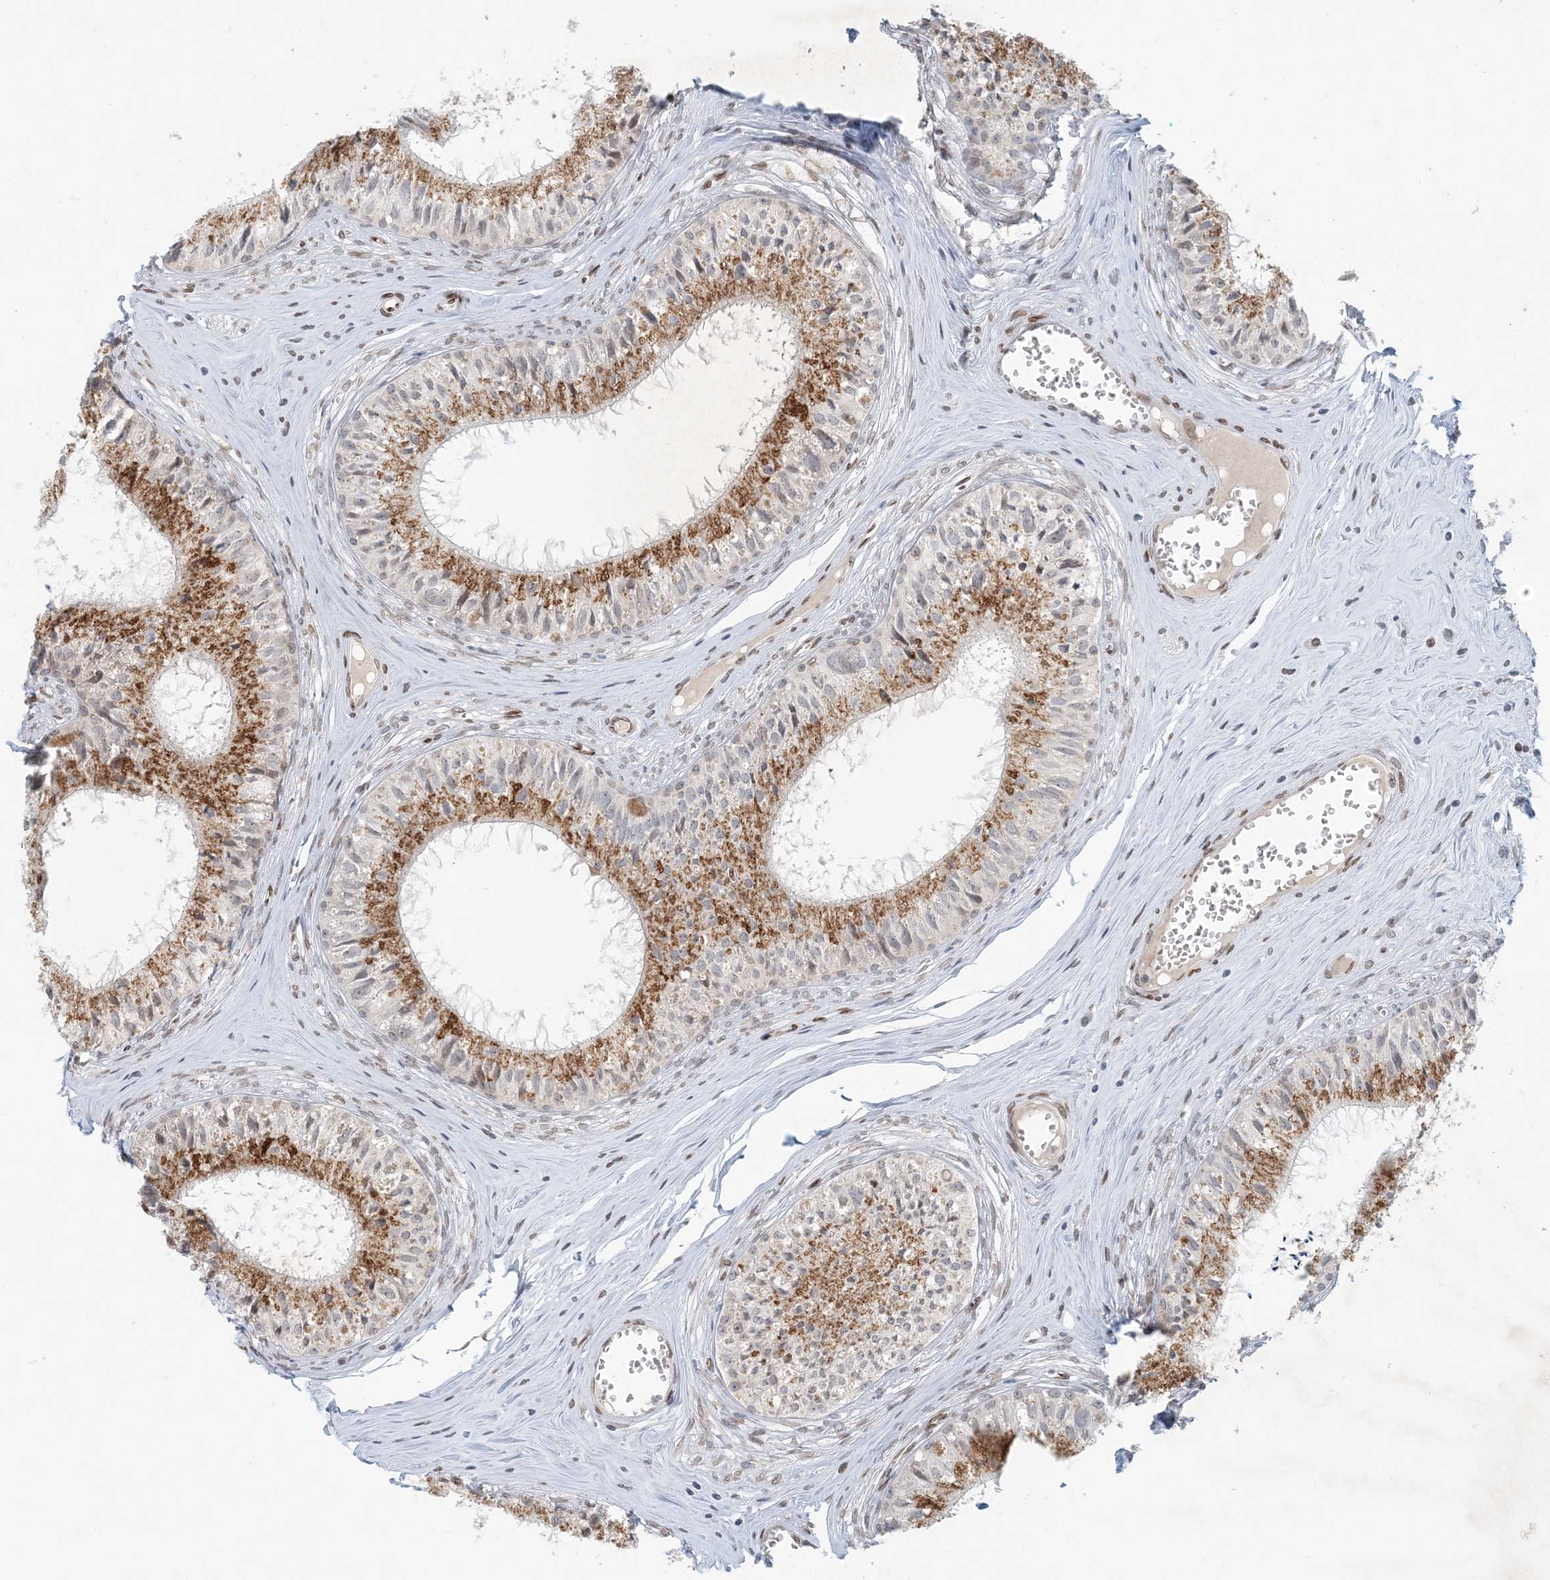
{"staining": {"intensity": "strong", "quantity": ">75%", "location": "cytoplasmic/membranous"}, "tissue": "epididymis", "cell_type": "Glandular cells", "image_type": "normal", "snomed": [{"axis": "morphology", "description": "Normal tissue, NOS"}, {"axis": "topography", "description": "Epididymis"}], "caption": "High-magnification brightfield microscopy of normal epididymis stained with DAB (brown) and counterstained with hematoxylin (blue). glandular cells exhibit strong cytoplasmic/membranous positivity is seen in about>75% of cells.", "gene": "SLC35A2", "patient": {"sex": "male", "age": 36}}